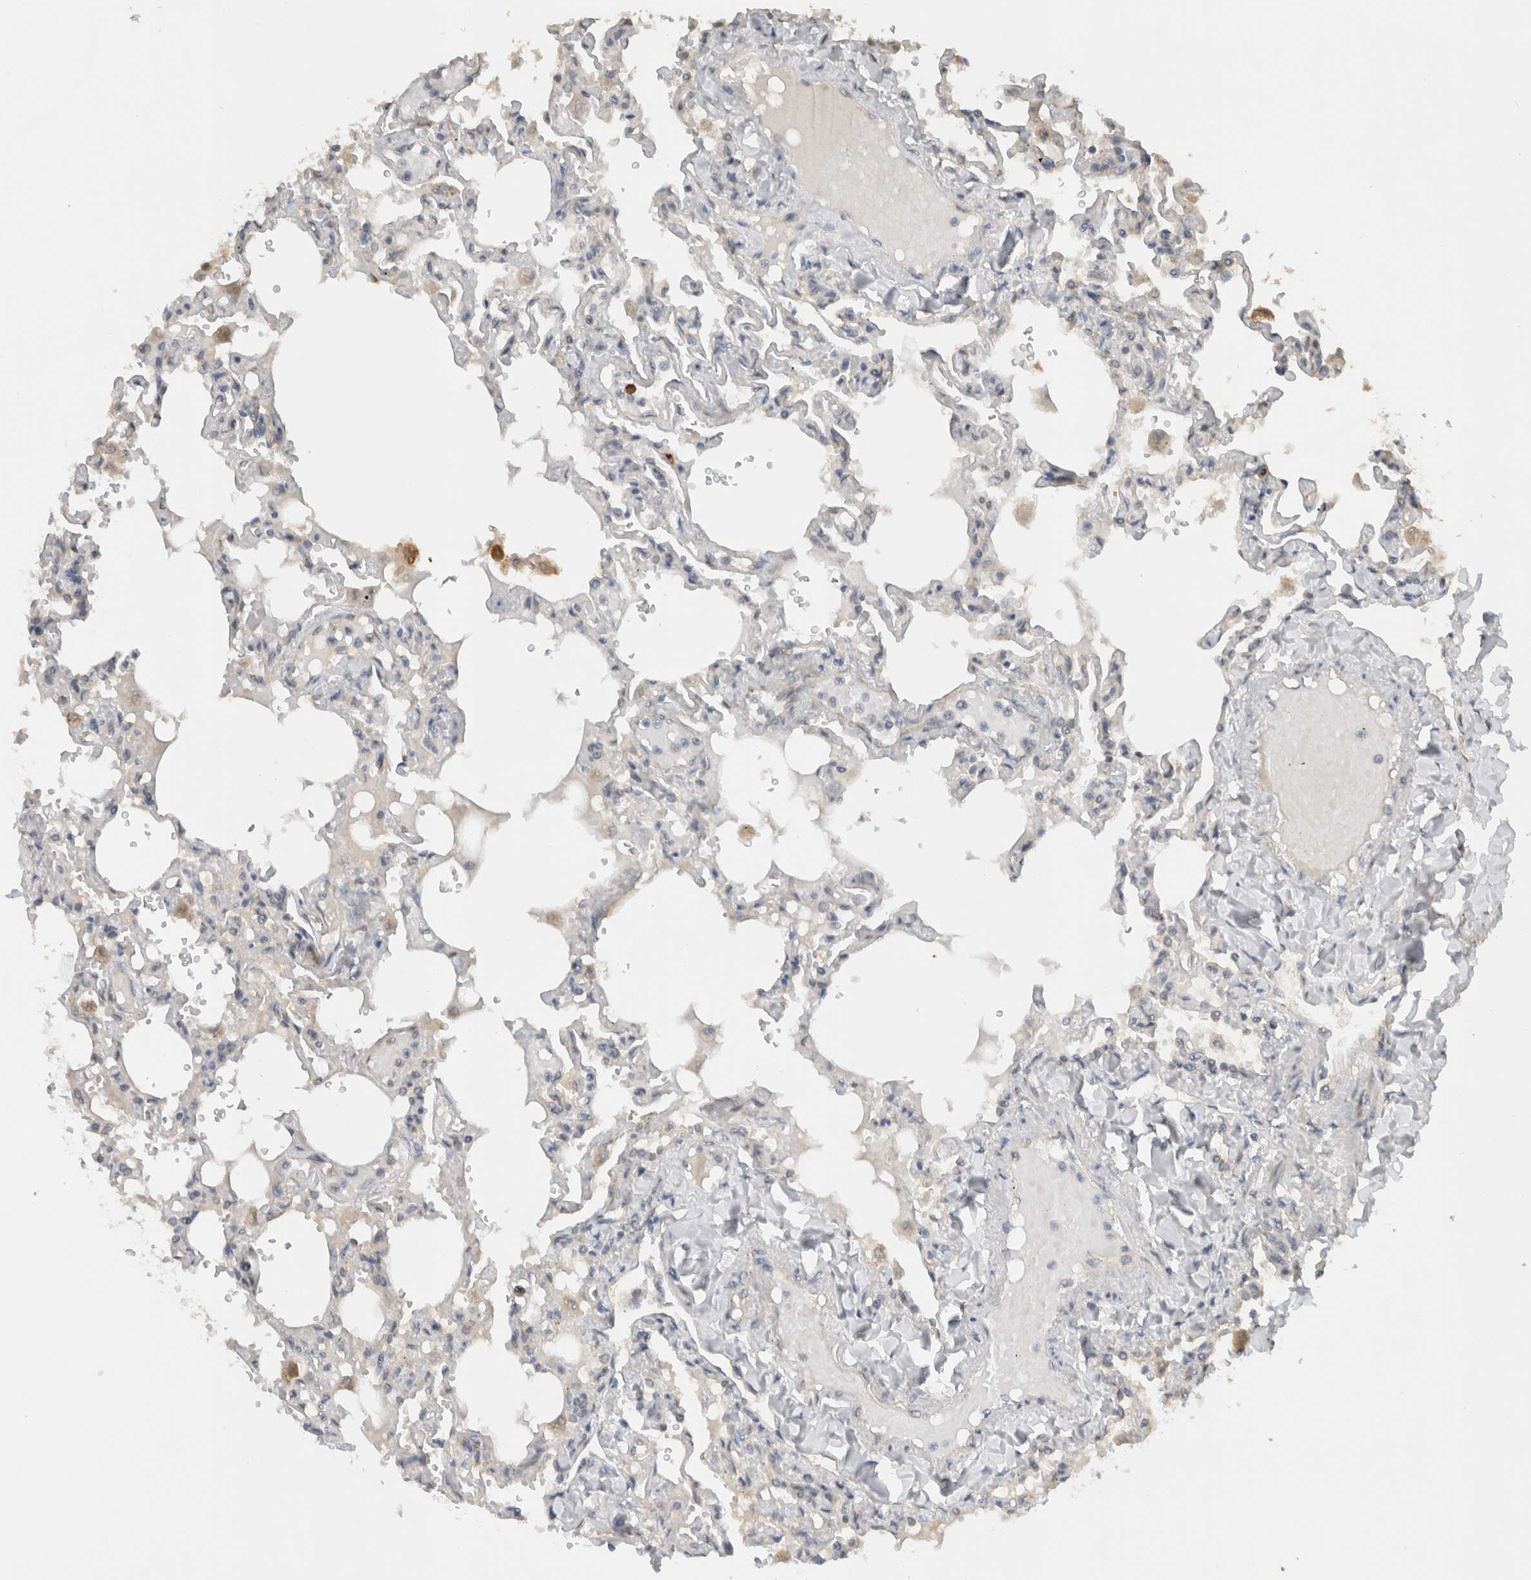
{"staining": {"intensity": "moderate", "quantity": "<25%", "location": "cytoplasmic/membranous"}, "tissue": "lung", "cell_type": "Alveolar cells", "image_type": "normal", "snomed": [{"axis": "morphology", "description": "Normal tissue, NOS"}, {"axis": "topography", "description": "Lung"}], "caption": "Lung stained for a protein shows moderate cytoplasmic/membranous positivity in alveolar cells. (brown staining indicates protein expression, while blue staining denotes nuclei).", "gene": "PUM1", "patient": {"sex": "male", "age": 21}}